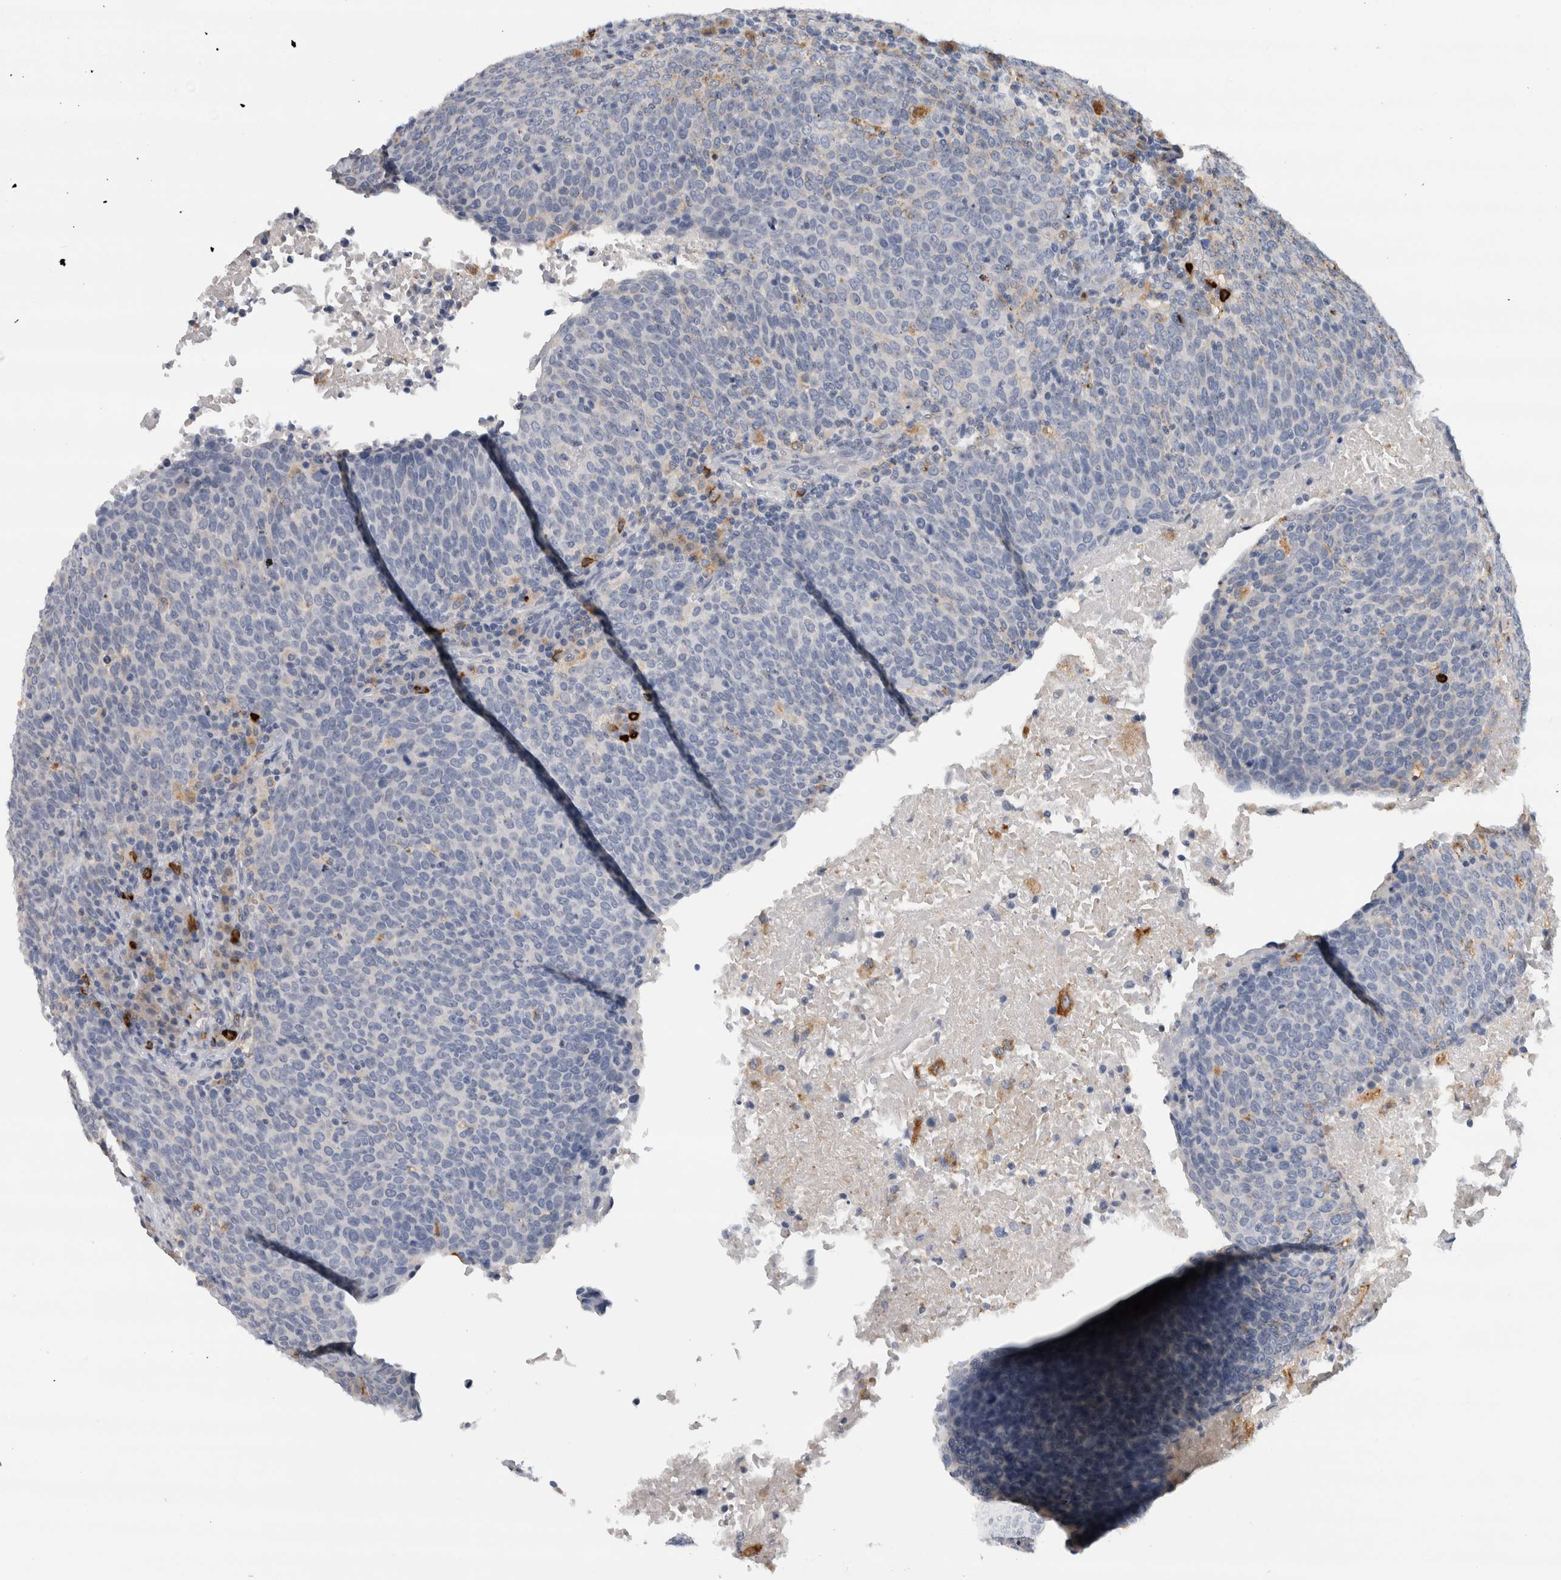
{"staining": {"intensity": "negative", "quantity": "none", "location": "none"}, "tissue": "head and neck cancer", "cell_type": "Tumor cells", "image_type": "cancer", "snomed": [{"axis": "morphology", "description": "Squamous cell carcinoma, NOS"}, {"axis": "morphology", "description": "Squamous cell carcinoma, metastatic, NOS"}, {"axis": "topography", "description": "Lymph node"}, {"axis": "topography", "description": "Head-Neck"}], "caption": "This image is of metastatic squamous cell carcinoma (head and neck) stained with immunohistochemistry to label a protein in brown with the nuclei are counter-stained blue. There is no staining in tumor cells.", "gene": "CD63", "patient": {"sex": "male", "age": 62}}